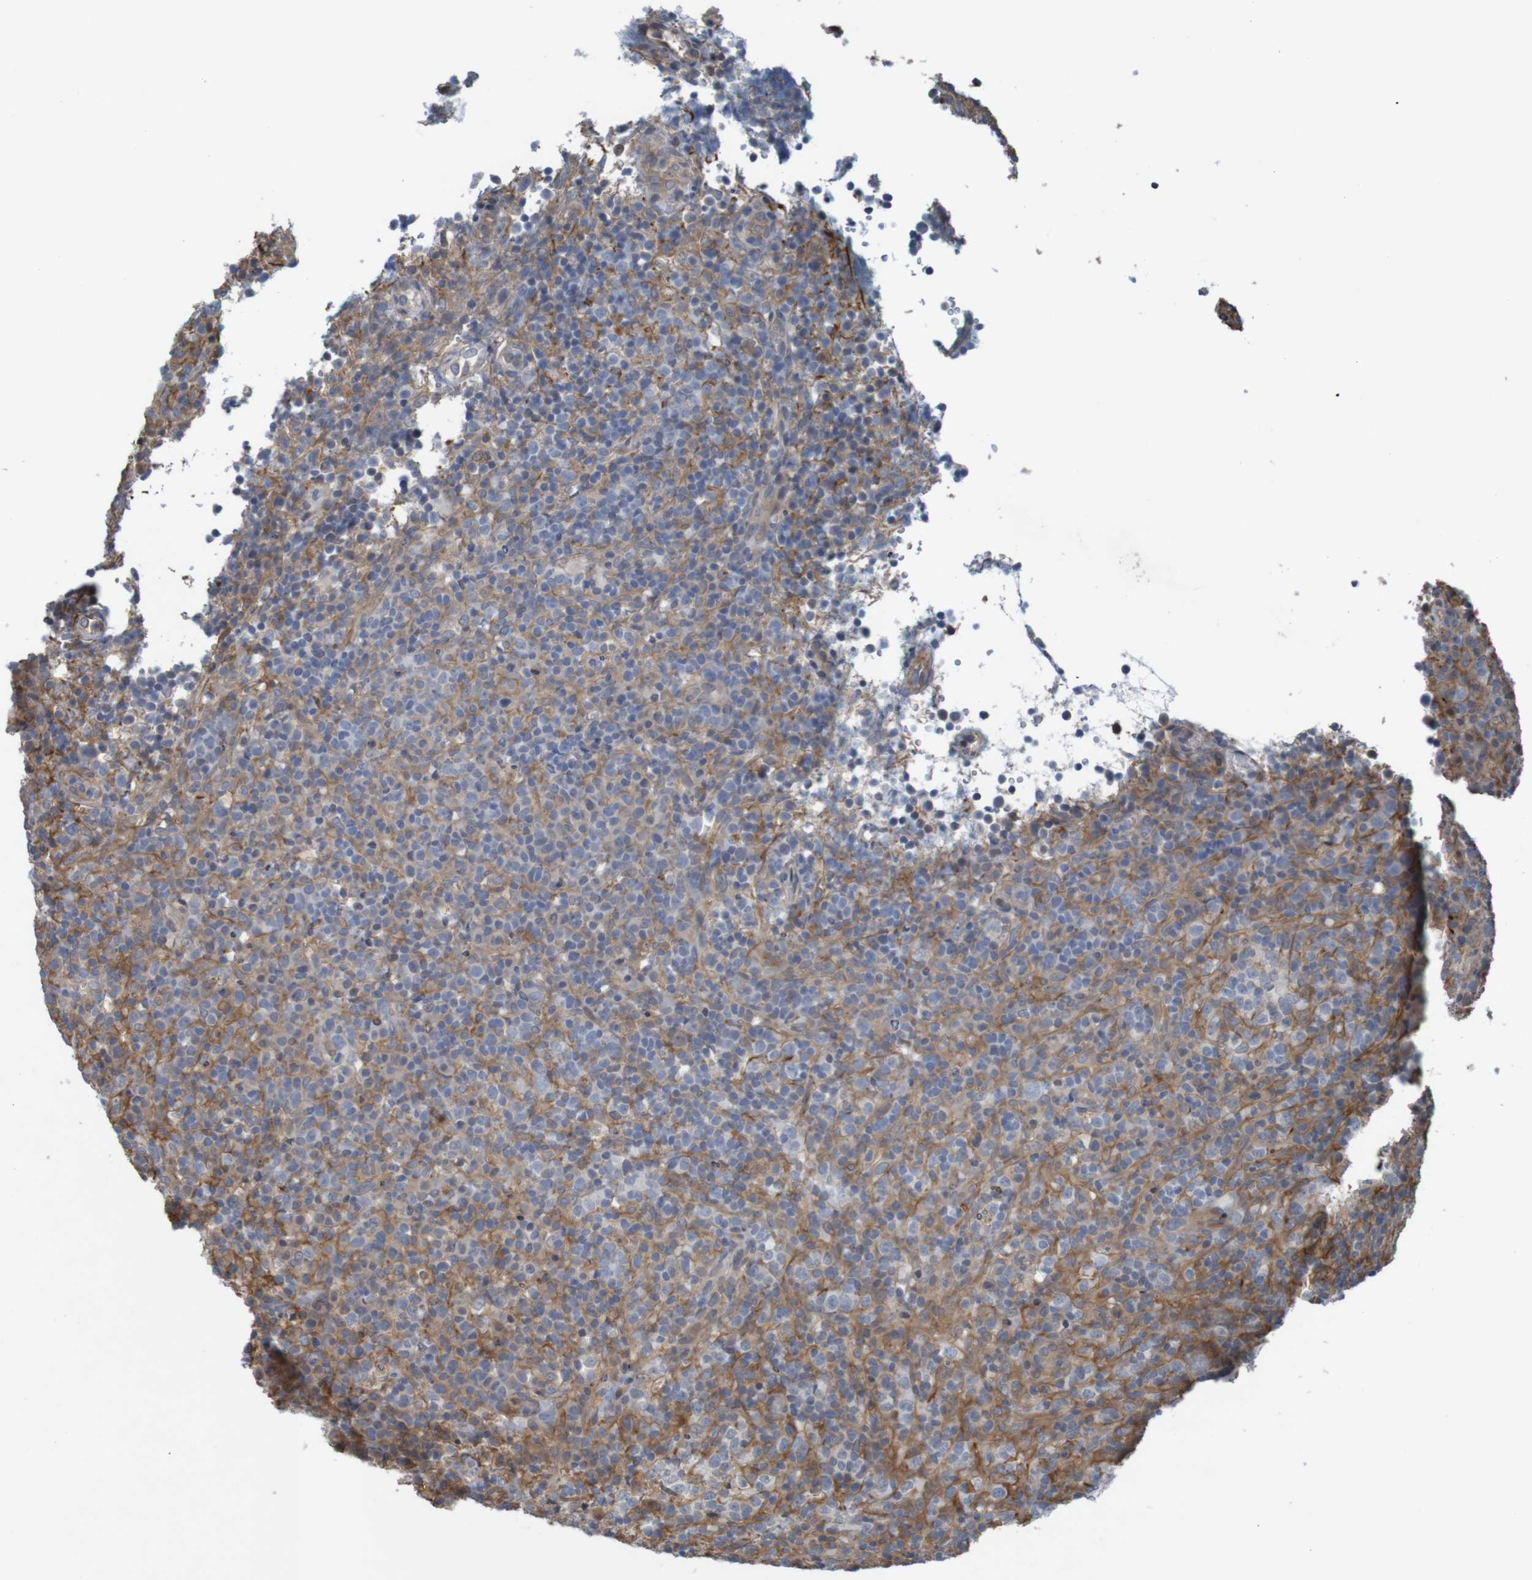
{"staining": {"intensity": "moderate", "quantity": "25%-75%", "location": "cytoplasmic/membranous"}, "tissue": "lymphoma", "cell_type": "Tumor cells", "image_type": "cancer", "snomed": [{"axis": "morphology", "description": "Malignant lymphoma, non-Hodgkin's type, High grade"}, {"axis": "topography", "description": "Lymph node"}], "caption": "A high-resolution micrograph shows immunohistochemistry (IHC) staining of malignant lymphoma, non-Hodgkin's type (high-grade), which demonstrates moderate cytoplasmic/membranous positivity in about 25%-75% of tumor cells.", "gene": "ARHGEF11", "patient": {"sex": "female", "age": 76}}